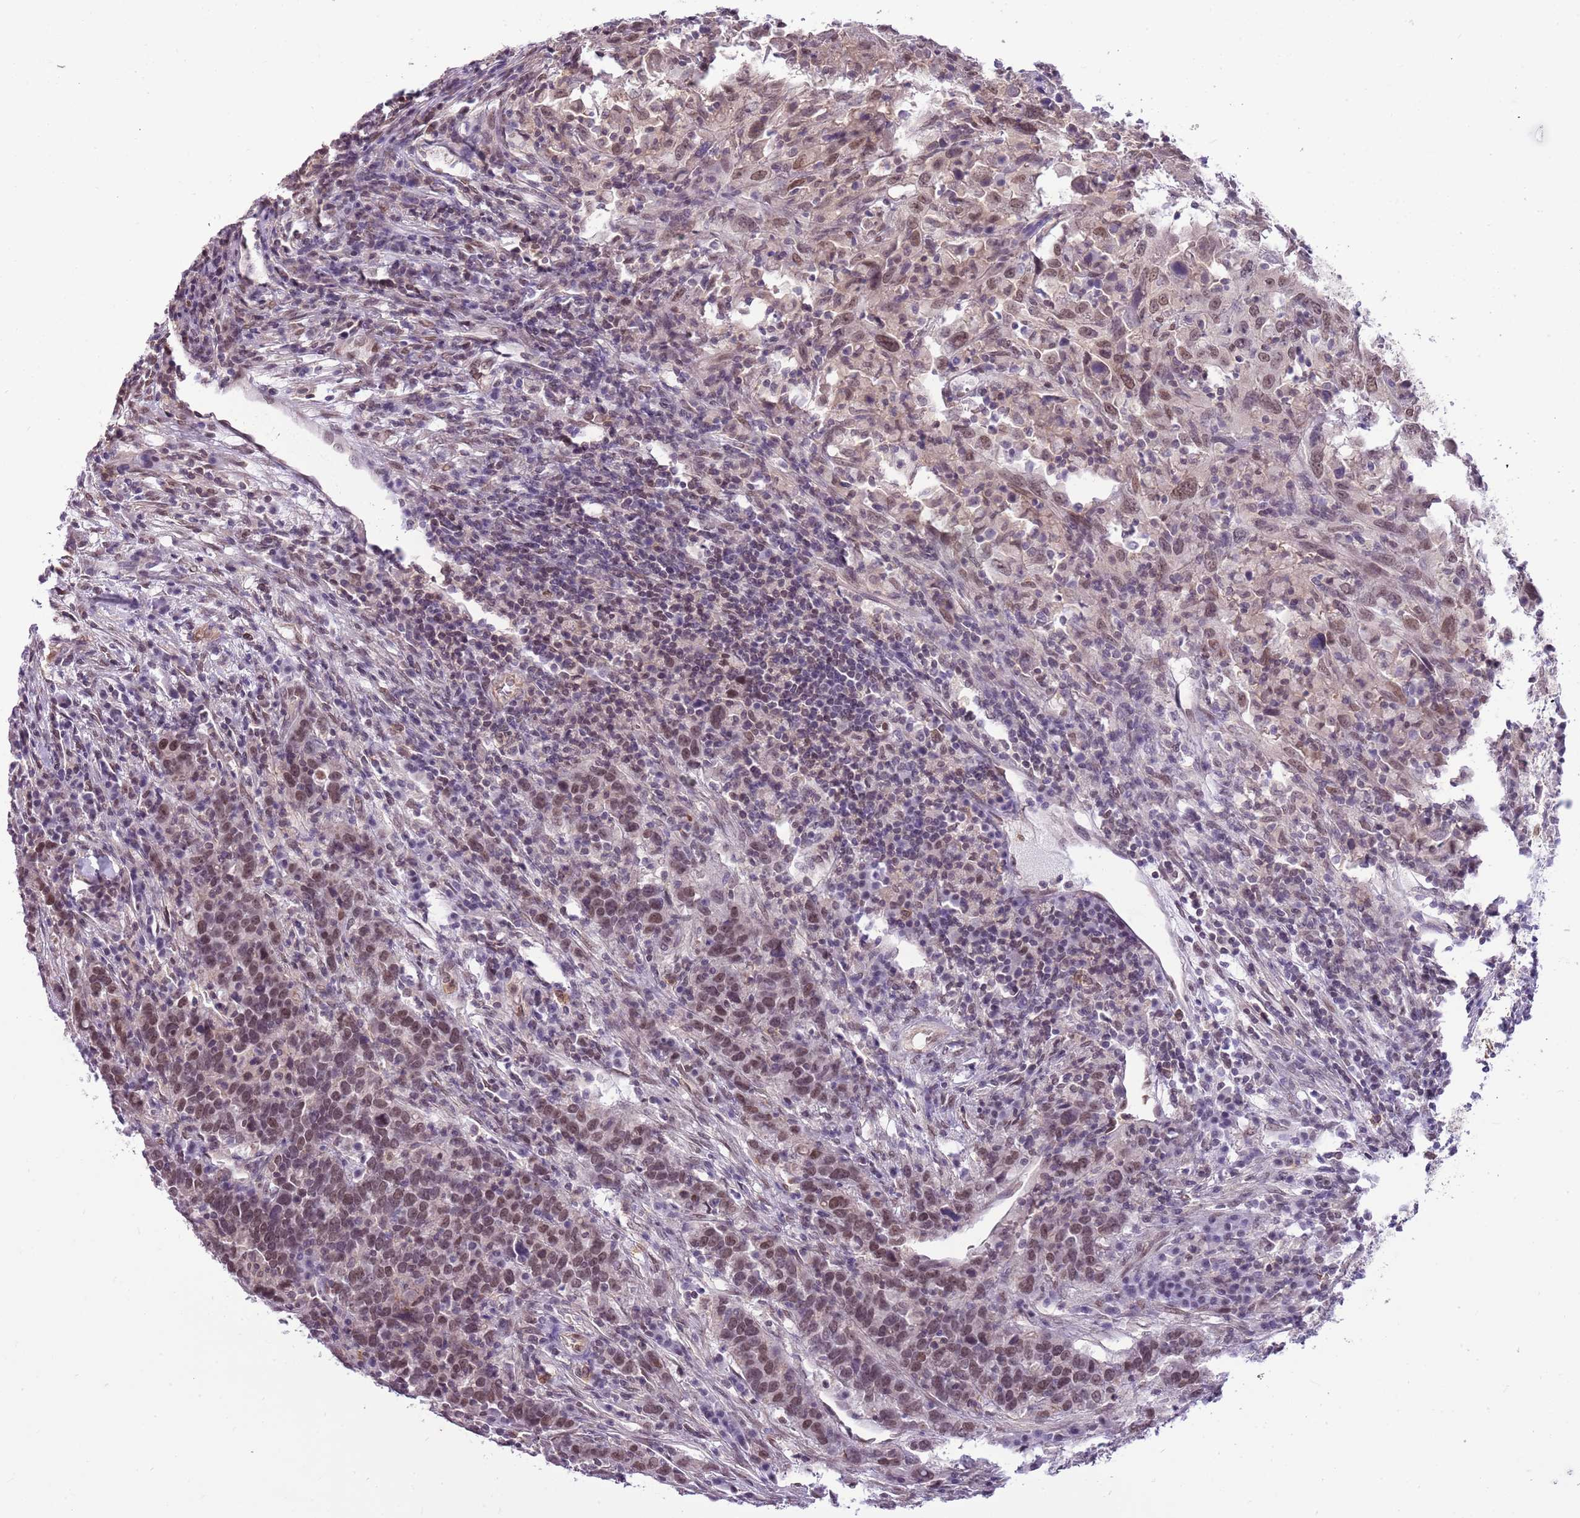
{"staining": {"intensity": "moderate", "quantity": ">75%", "location": "nuclear"}, "tissue": "urothelial cancer", "cell_type": "Tumor cells", "image_type": "cancer", "snomed": [{"axis": "morphology", "description": "Urothelial carcinoma, High grade"}, {"axis": "topography", "description": "Urinary bladder"}], "caption": "Protein positivity by immunohistochemistry exhibits moderate nuclear staining in approximately >75% of tumor cells in urothelial cancer. The protein is stained brown, and the nuclei are stained in blue (DAB IHC with brightfield microscopy, high magnification).", "gene": "DHX32", "patient": {"sex": "male", "age": 61}}